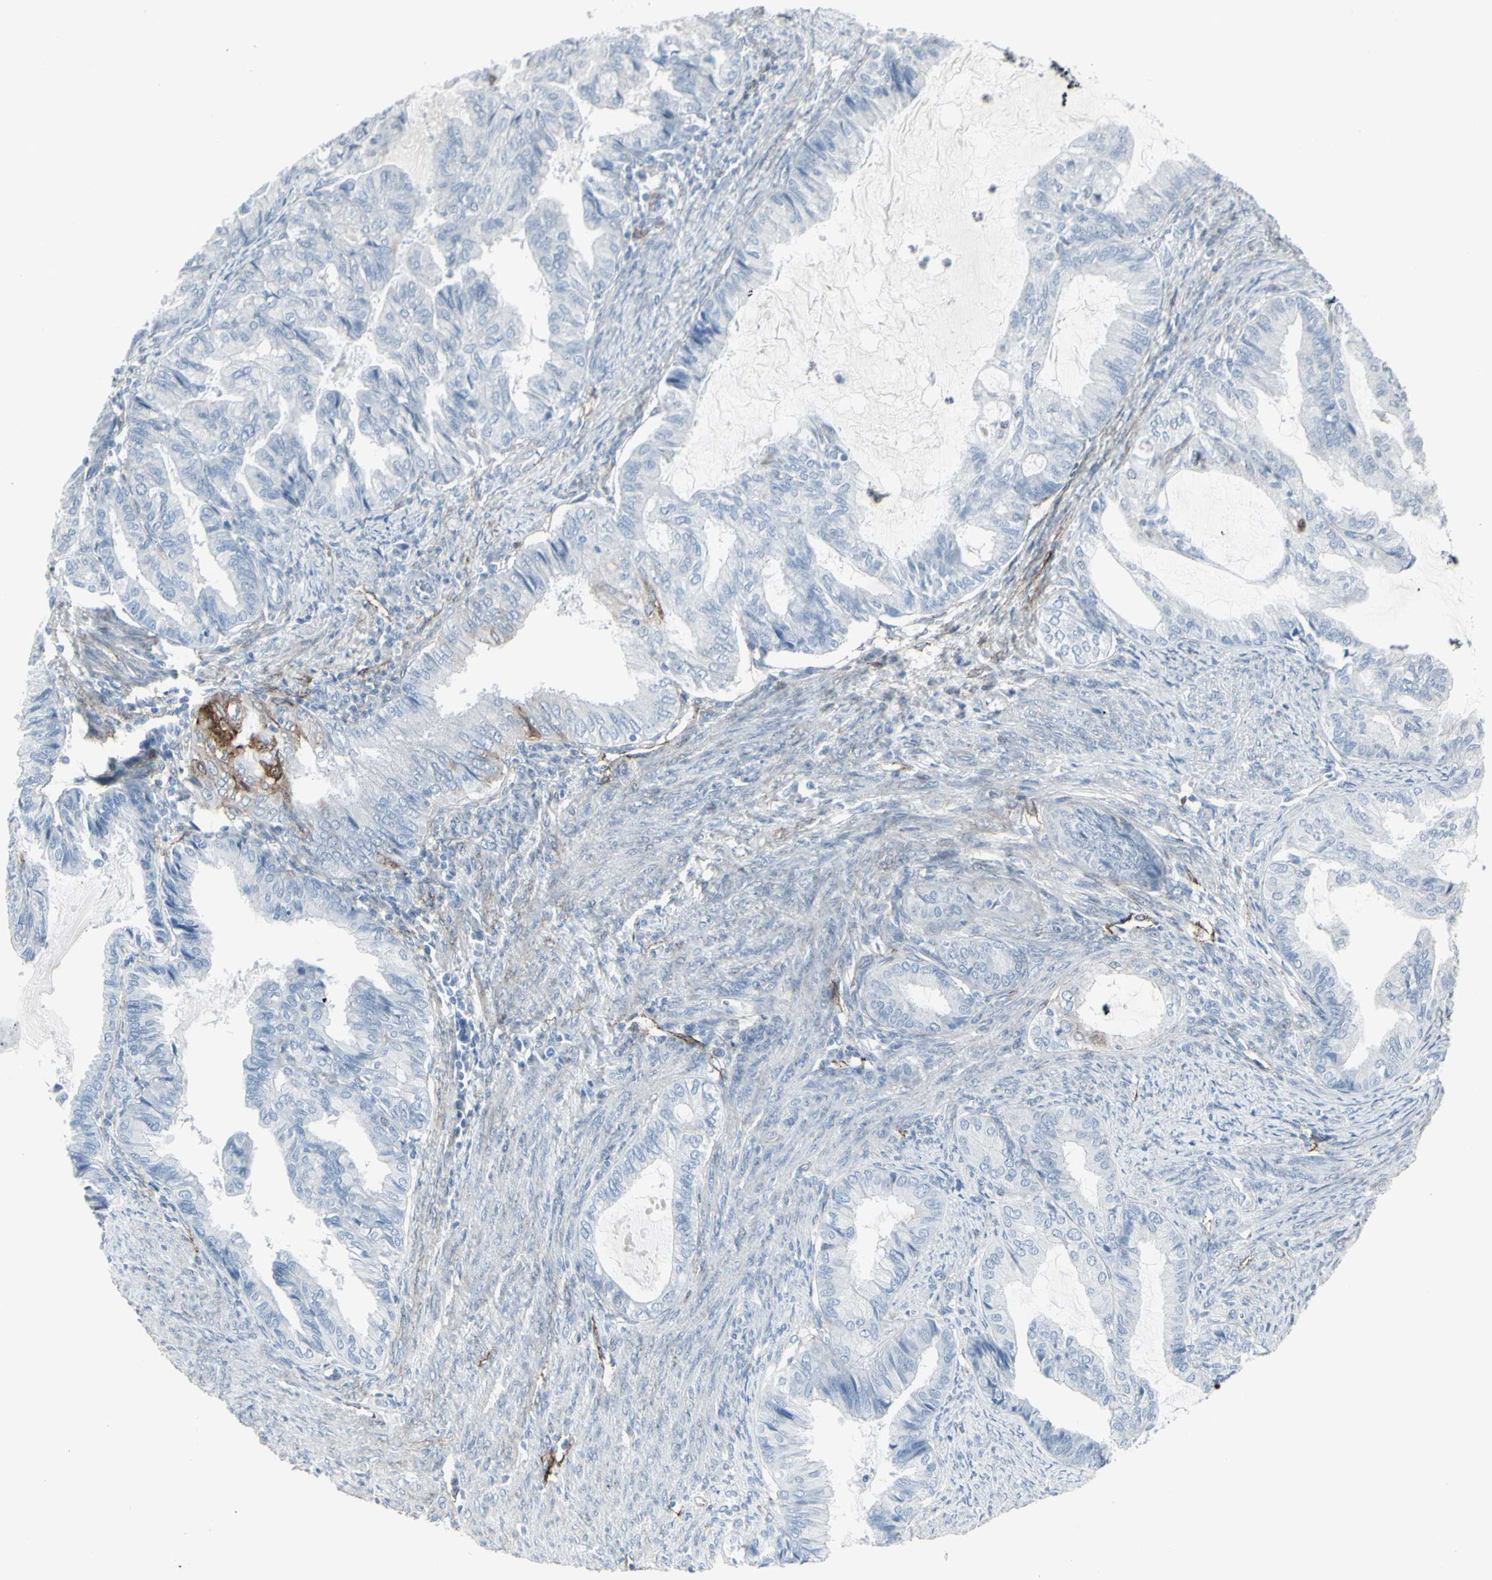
{"staining": {"intensity": "negative", "quantity": "none", "location": "none"}, "tissue": "endometrial cancer", "cell_type": "Tumor cells", "image_type": "cancer", "snomed": [{"axis": "morphology", "description": "Adenocarcinoma, NOS"}, {"axis": "topography", "description": "Endometrium"}], "caption": "IHC photomicrograph of human adenocarcinoma (endometrial) stained for a protein (brown), which reveals no expression in tumor cells.", "gene": "GJA1", "patient": {"sex": "female", "age": 86}}